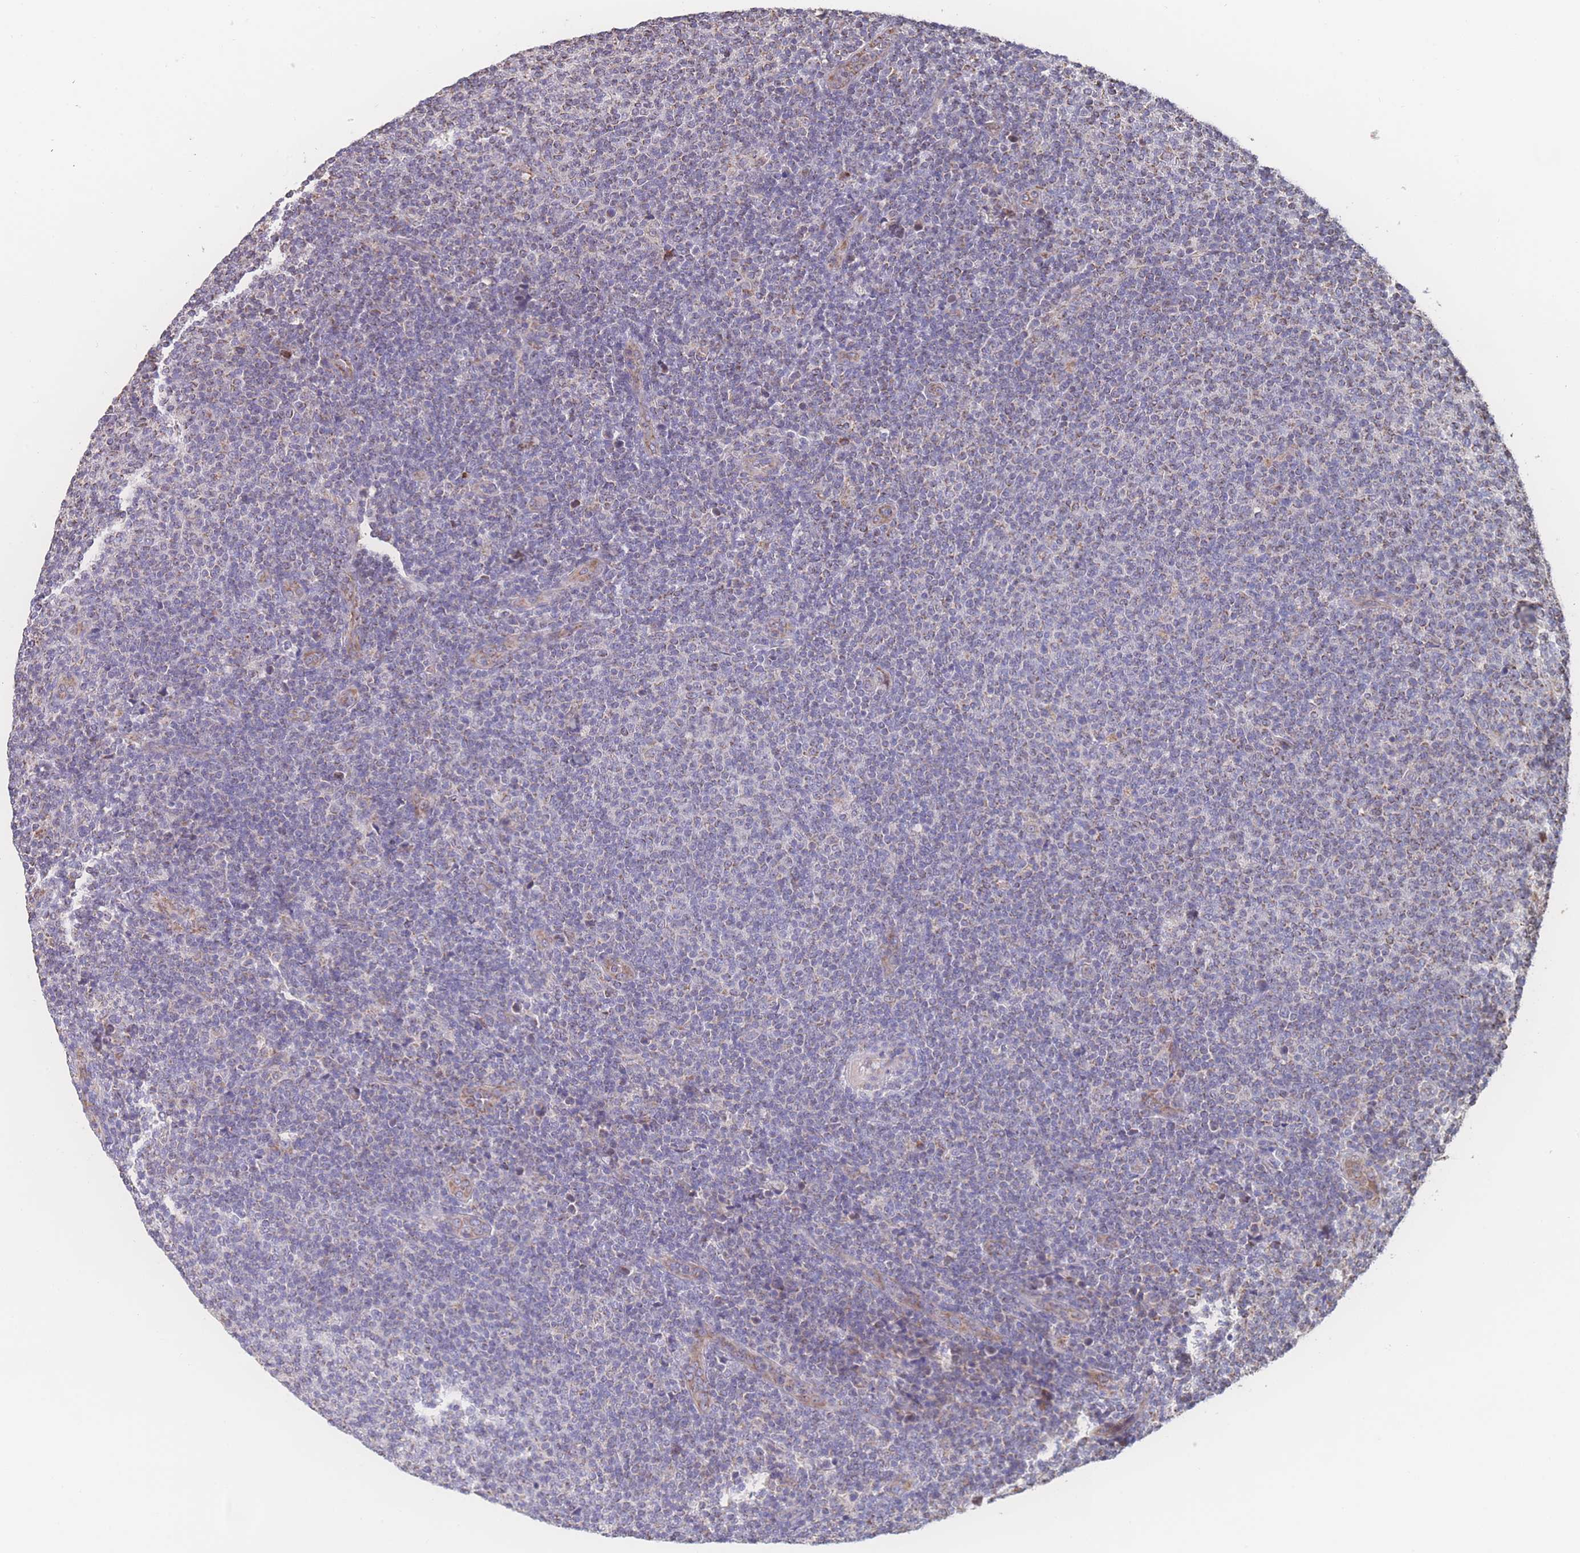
{"staining": {"intensity": "negative", "quantity": "none", "location": "none"}, "tissue": "lymphoma", "cell_type": "Tumor cells", "image_type": "cancer", "snomed": [{"axis": "morphology", "description": "Malignant lymphoma, non-Hodgkin's type, Low grade"}, {"axis": "topography", "description": "Lymph node"}], "caption": "This is an IHC micrograph of human lymphoma. There is no expression in tumor cells.", "gene": "SGSM3", "patient": {"sex": "male", "age": 66}}